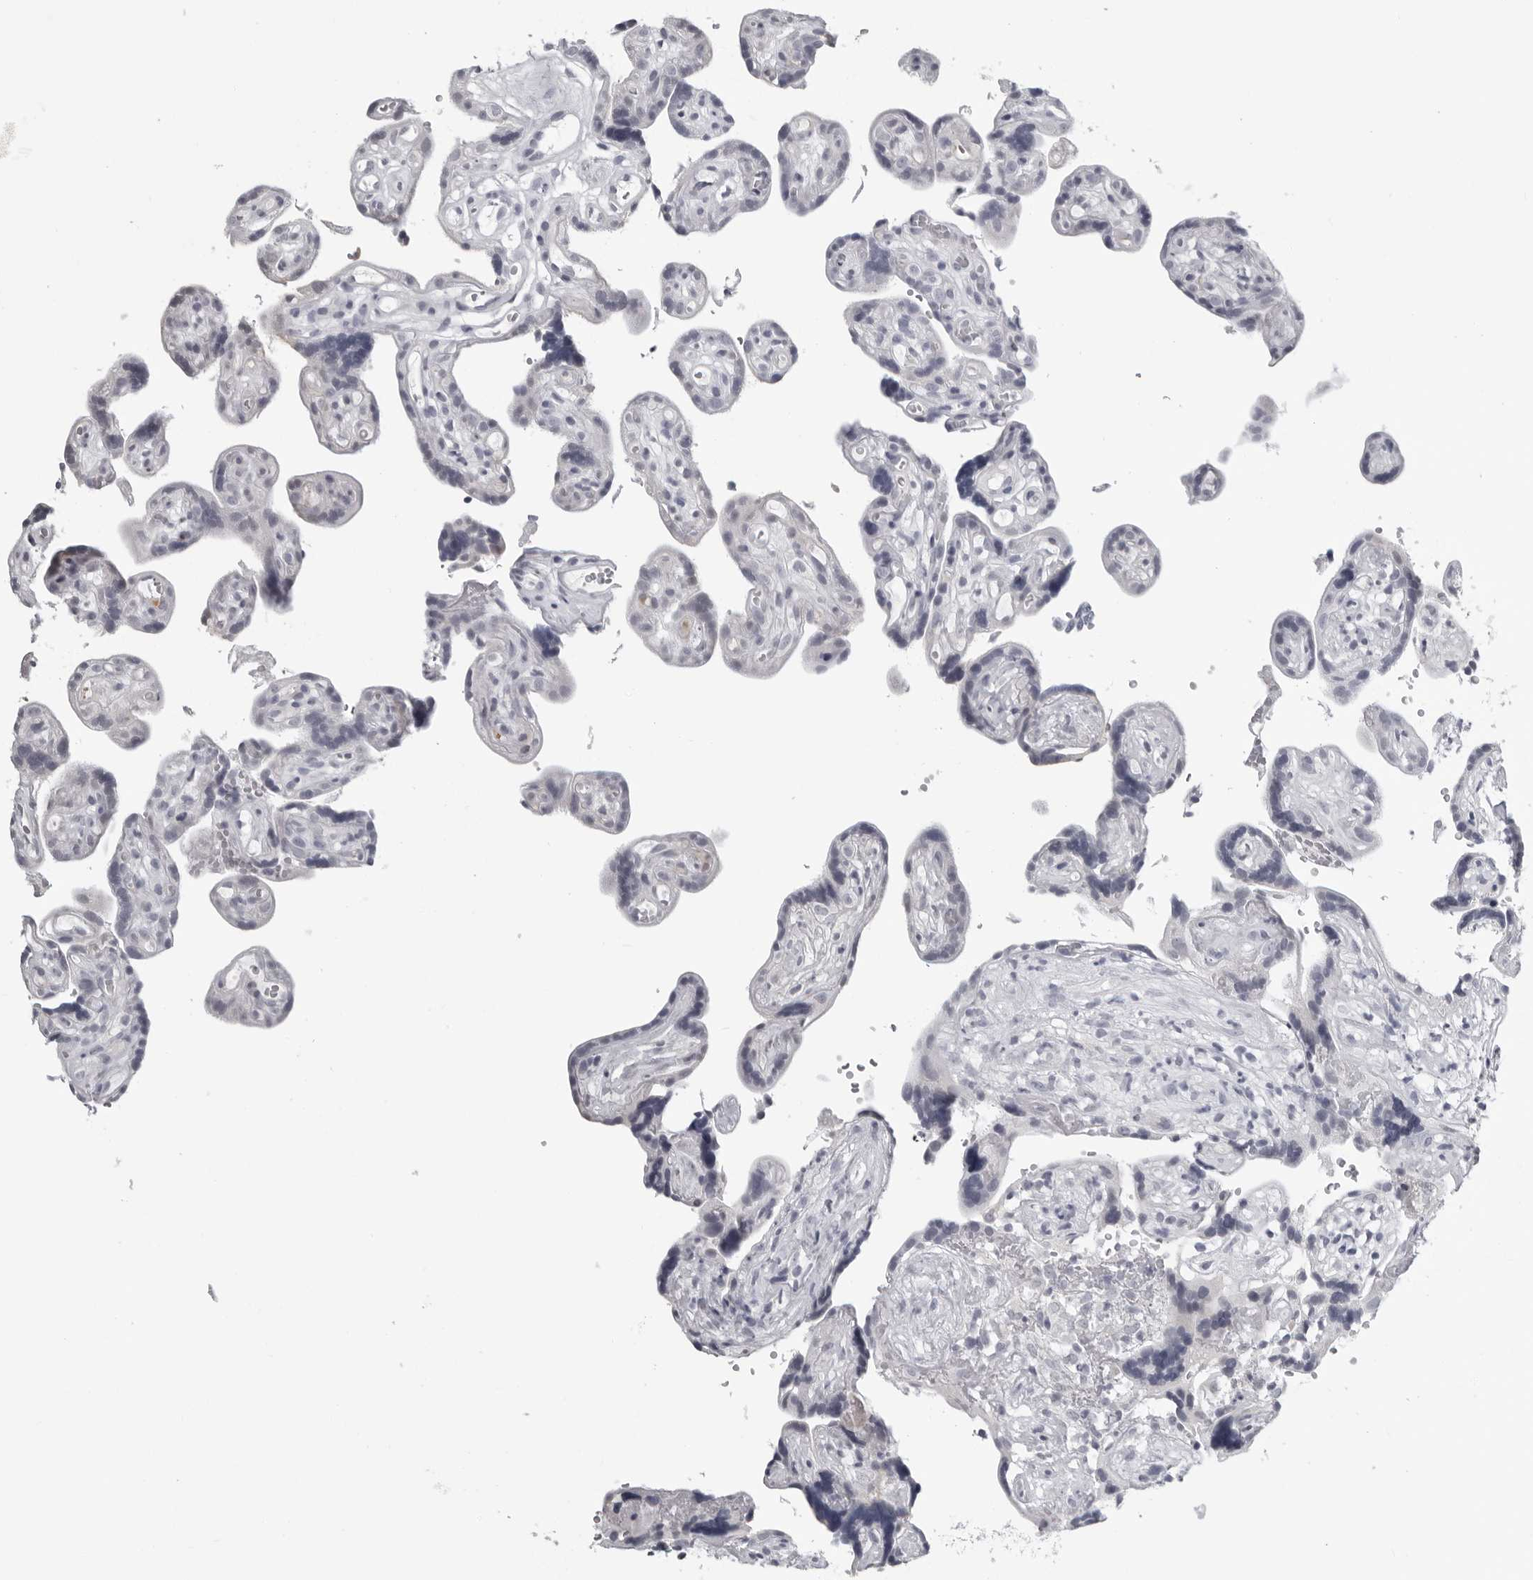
{"staining": {"intensity": "negative", "quantity": "none", "location": "none"}, "tissue": "placenta", "cell_type": "Decidual cells", "image_type": "normal", "snomed": [{"axis": "morphology", "description": "Normal tissue, NOS"}, {"axis": "topography", "description": "Placenta"}], "caption": "Protein analysis of benign placenta demonstrates no significant staining in decidual cells. (DAB IHC with hematoxylin counter stain).", "gene": "OPLAH", "patient": {"sex": "female", "age": 30}}